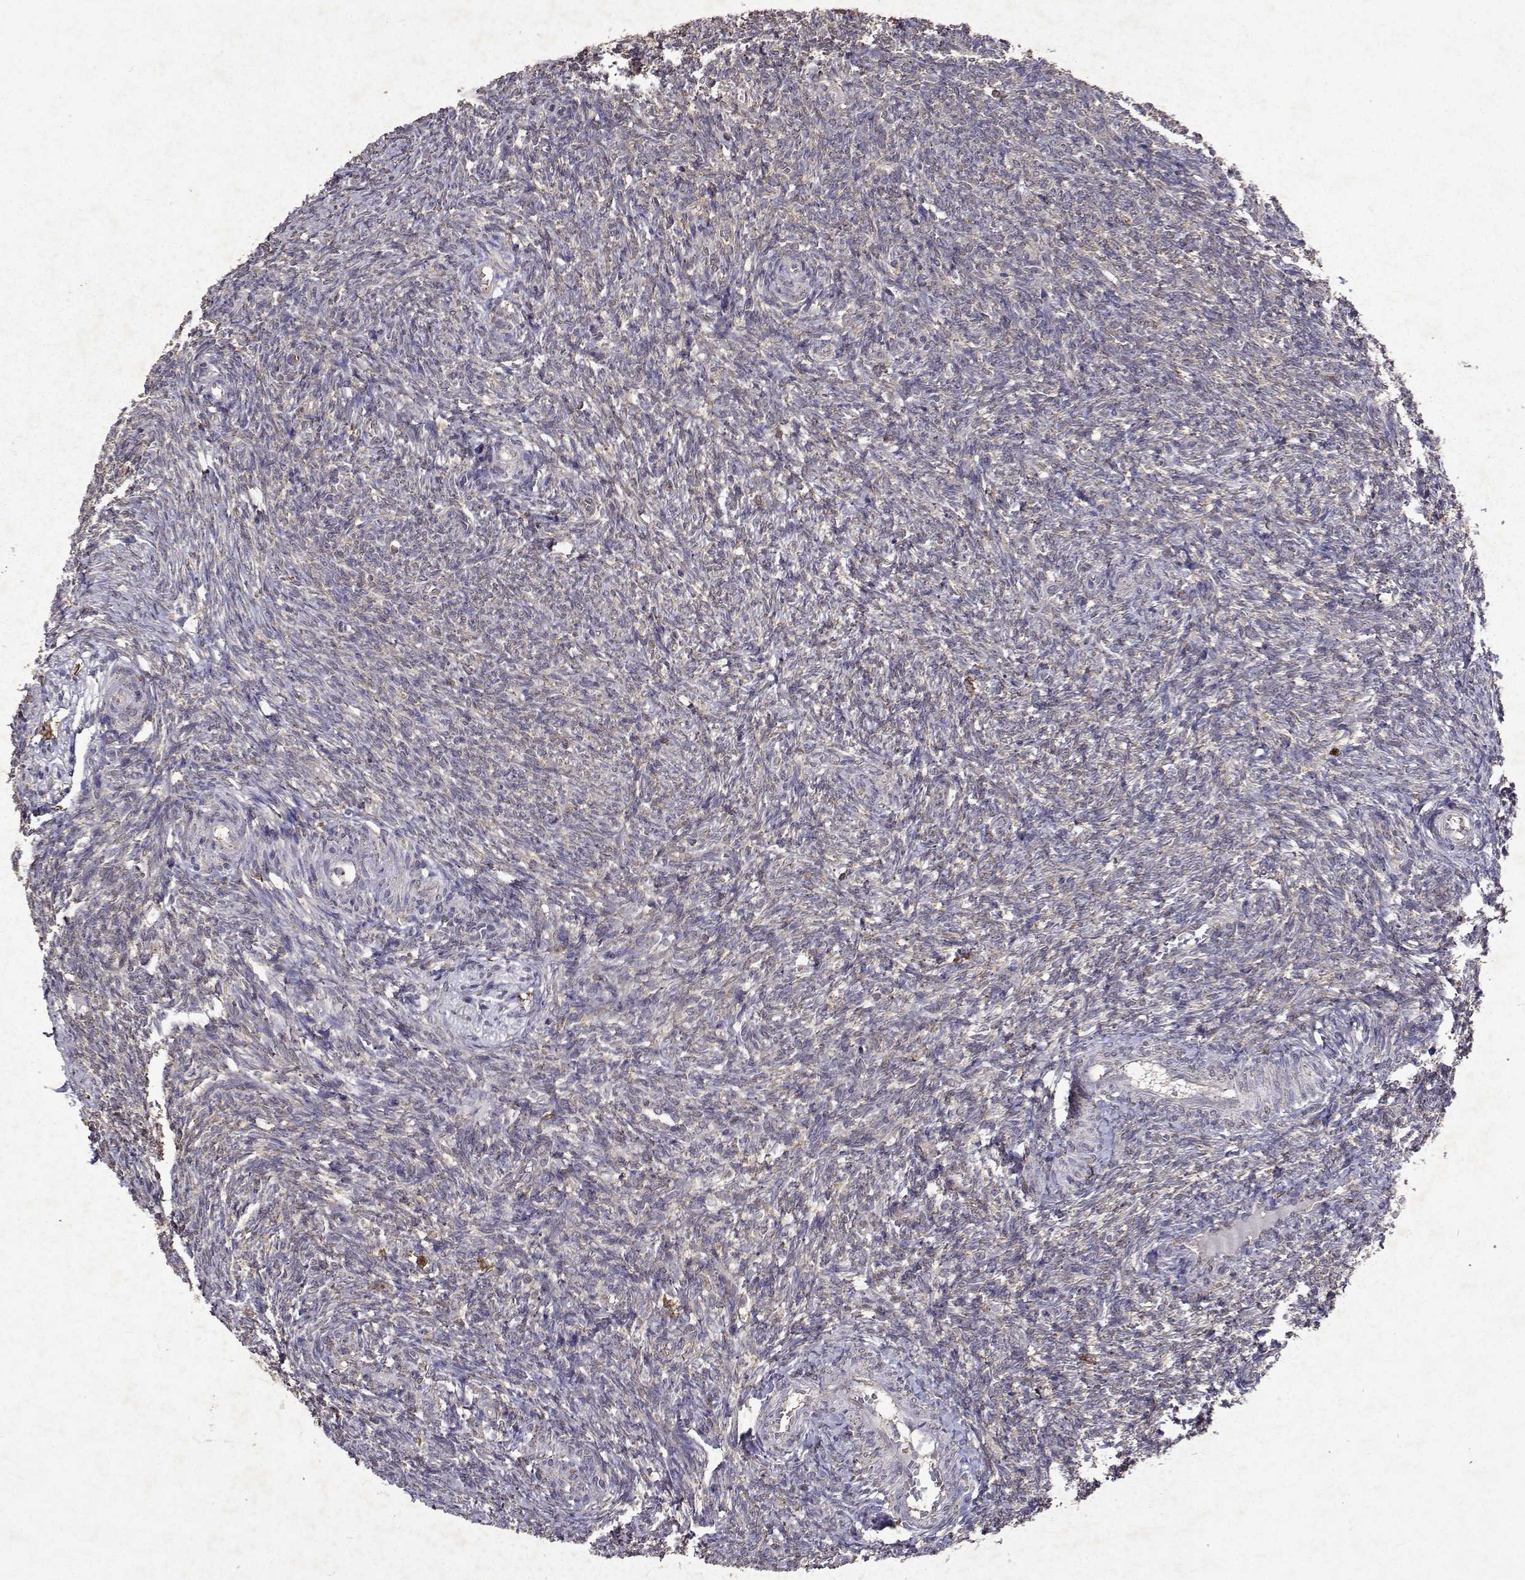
{"staining": {"intensity": "negative", "quantity": "none", "location": "none"}, "tissue": "ovary", "cell_type": "Follicle cells", "image_type": "normal", "snomed": [{"axis": "morphology", "description": "Normal tissue, NOS"}, {"axis": "topography", "description": "Ovary"}], "caption": "Follicle cells show no significant positivity in unremarkable ovary. Brightfield microscopy of immunohistochemistry (IHC) stained with DAB (3,3'-diaminobenzidine) (brown) and hematoxylin (blue), captured at high magnification.", "gene": "APAF1", "patient": {"sex": "female", "age": 39}}